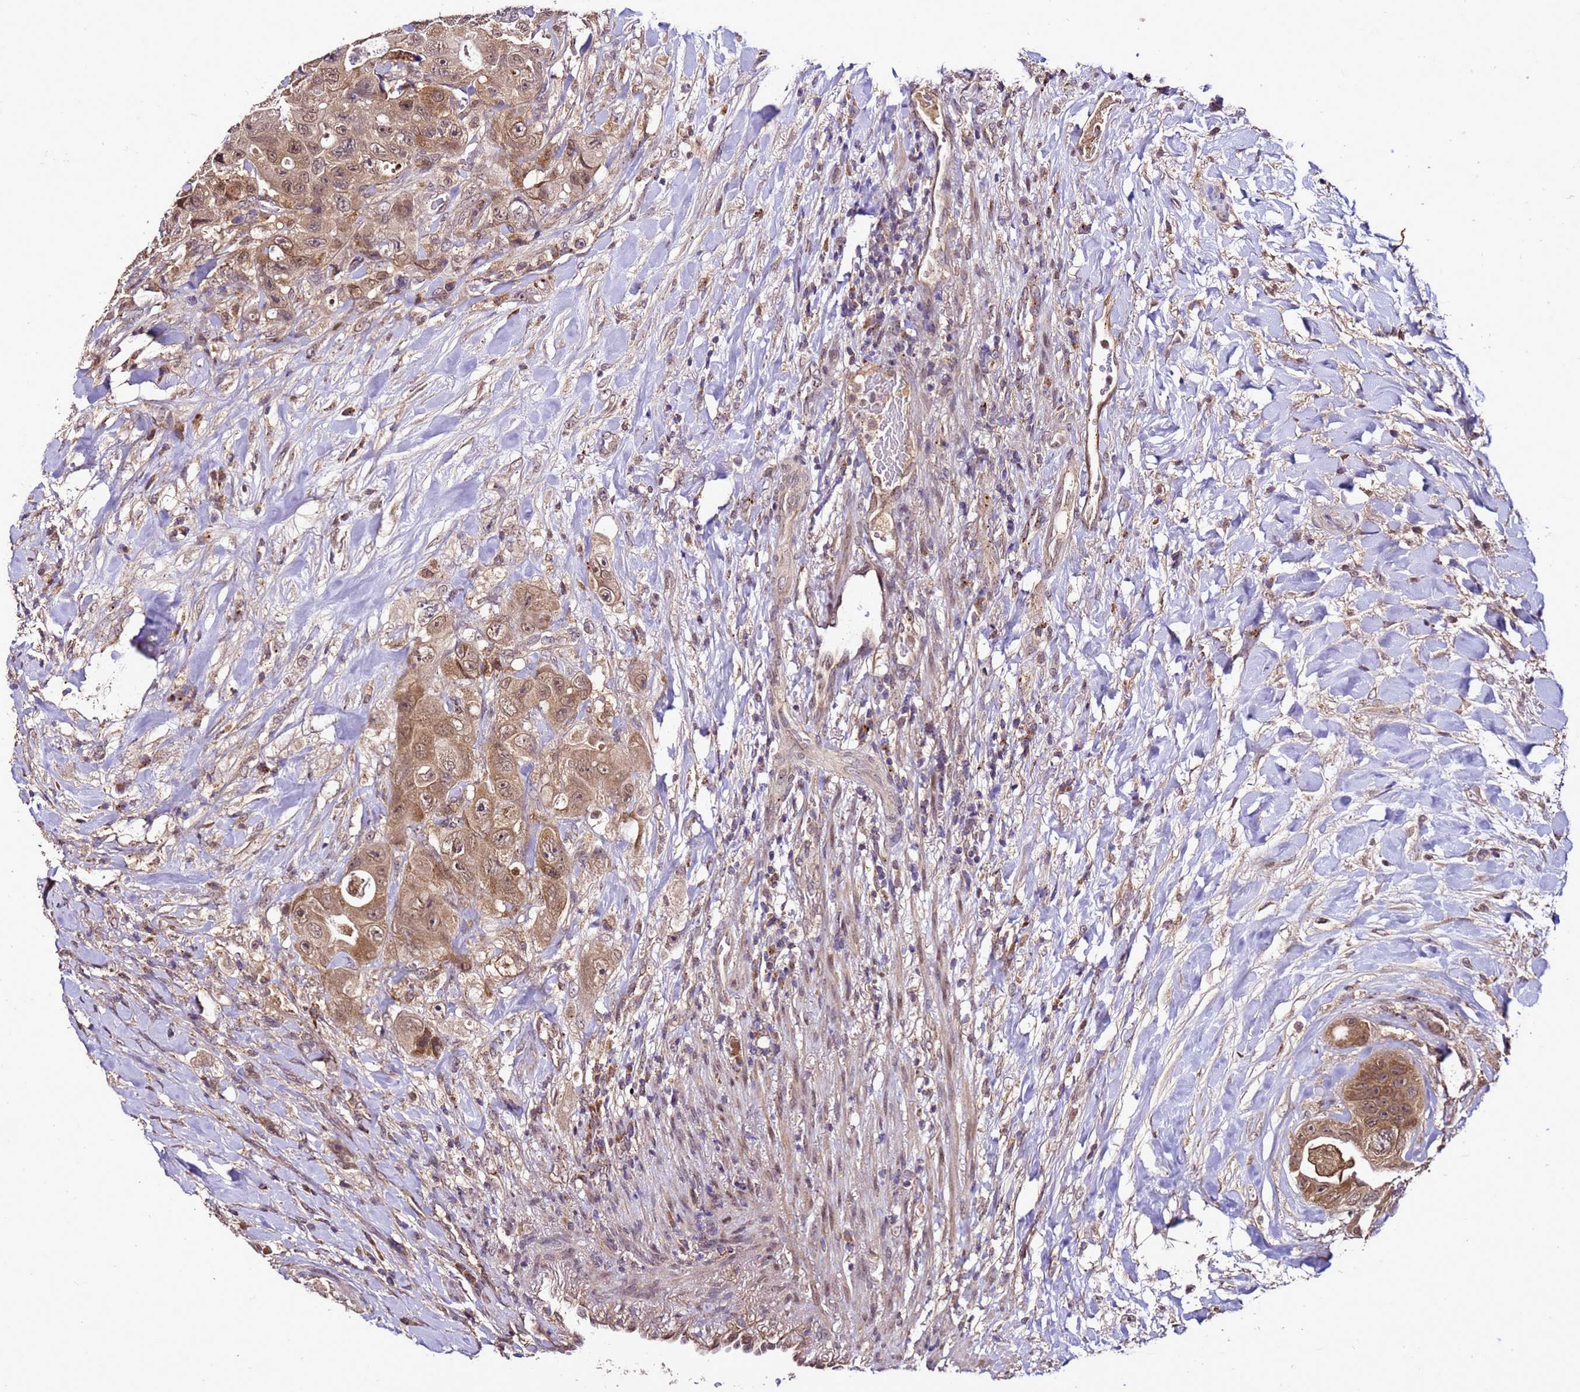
{"staining": {"intensity": "moderate", "quantity": ">75%", "location": "cytoplasmic/membranous,nuclear"}, "tissue": "colorectal cancer", "cell_type": "Tumor cells", "image_type": "cancer", "snomed": [{"axis": "morphology", "description": "Adenocarcinoma, NOS"}, {"axis": "topography", "description": "Colon"}], "caption": "A histopathology image of human adenocarcinoma (colorectal) stained for a protein displays moderate cytoplasmic/membranous and nuclear brown staining in tumor cells. (Stains: DAB (3,3'-diaminobenzidine) in brown, nuclei in blue, Microscopy: brightfield microscopy at high magnification).", "gene": "ZNF329", "patient": {"sex": "female", "age": 46}}